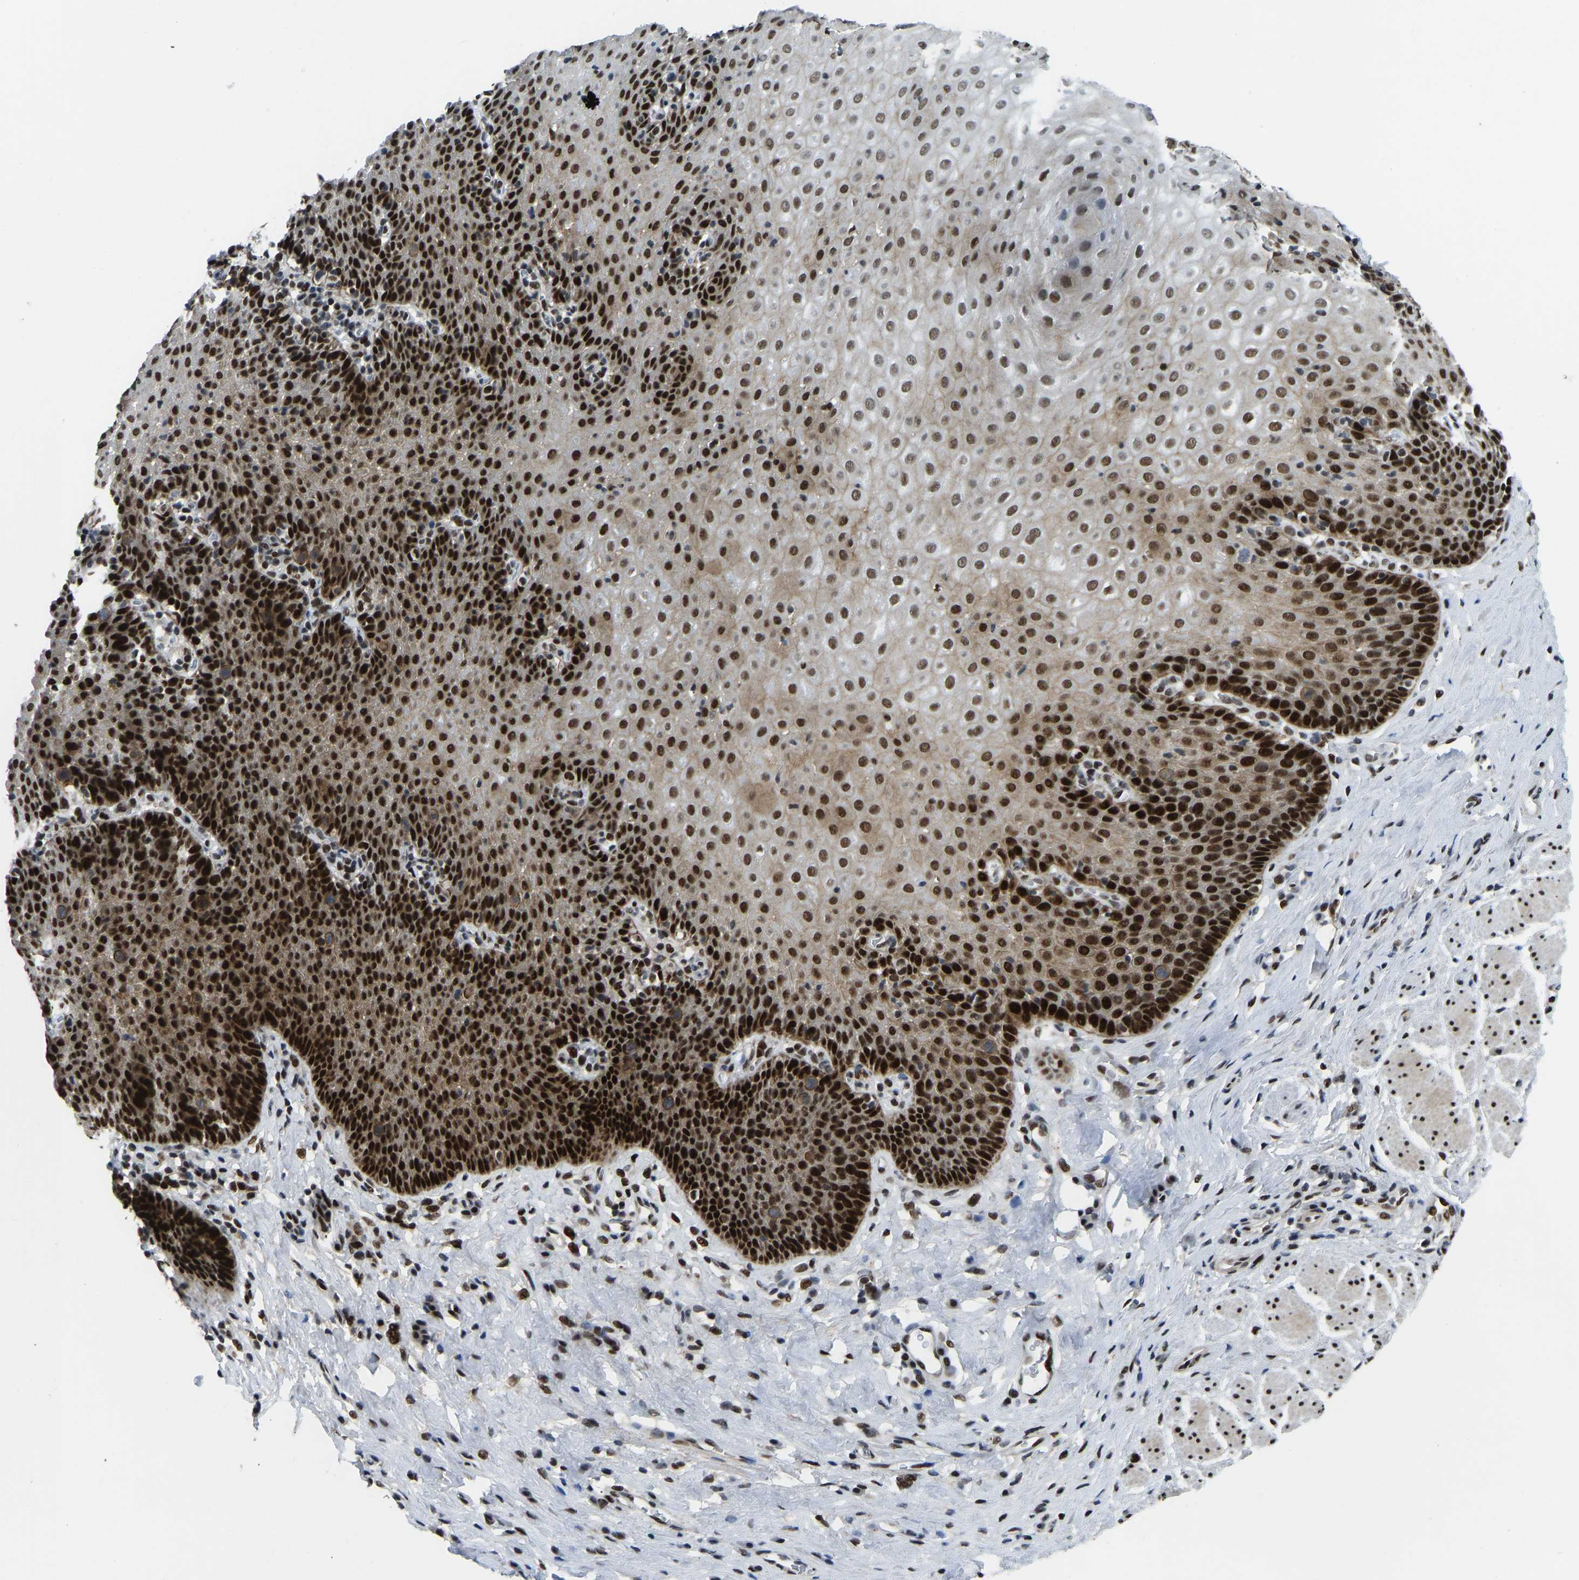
{"staining": {"intensity": "strong", "quantity": ">75%", "location": "cytoplasmic/membranous,nuclear"}, "tissue": "esophagus", "cell_type": "Squamous epithelial cells", "image_type": "normal", "snomed": [{"axis": "morphology", "description": "Normal tissue, NOS"}, {"axis": "topography", "description": "Esophagus"}], "caption": "An image of esophagus stained for a protein displays strong cytoplasmic/membranous,nuclear brown staining in squamous epithelial cells. (DAB (3,3'-diaminobenzidine) = brown stain, brightfield microscopy at high magnification).", "gene": "FOXK1", "patient": {"sex": "female", "age": 61}}